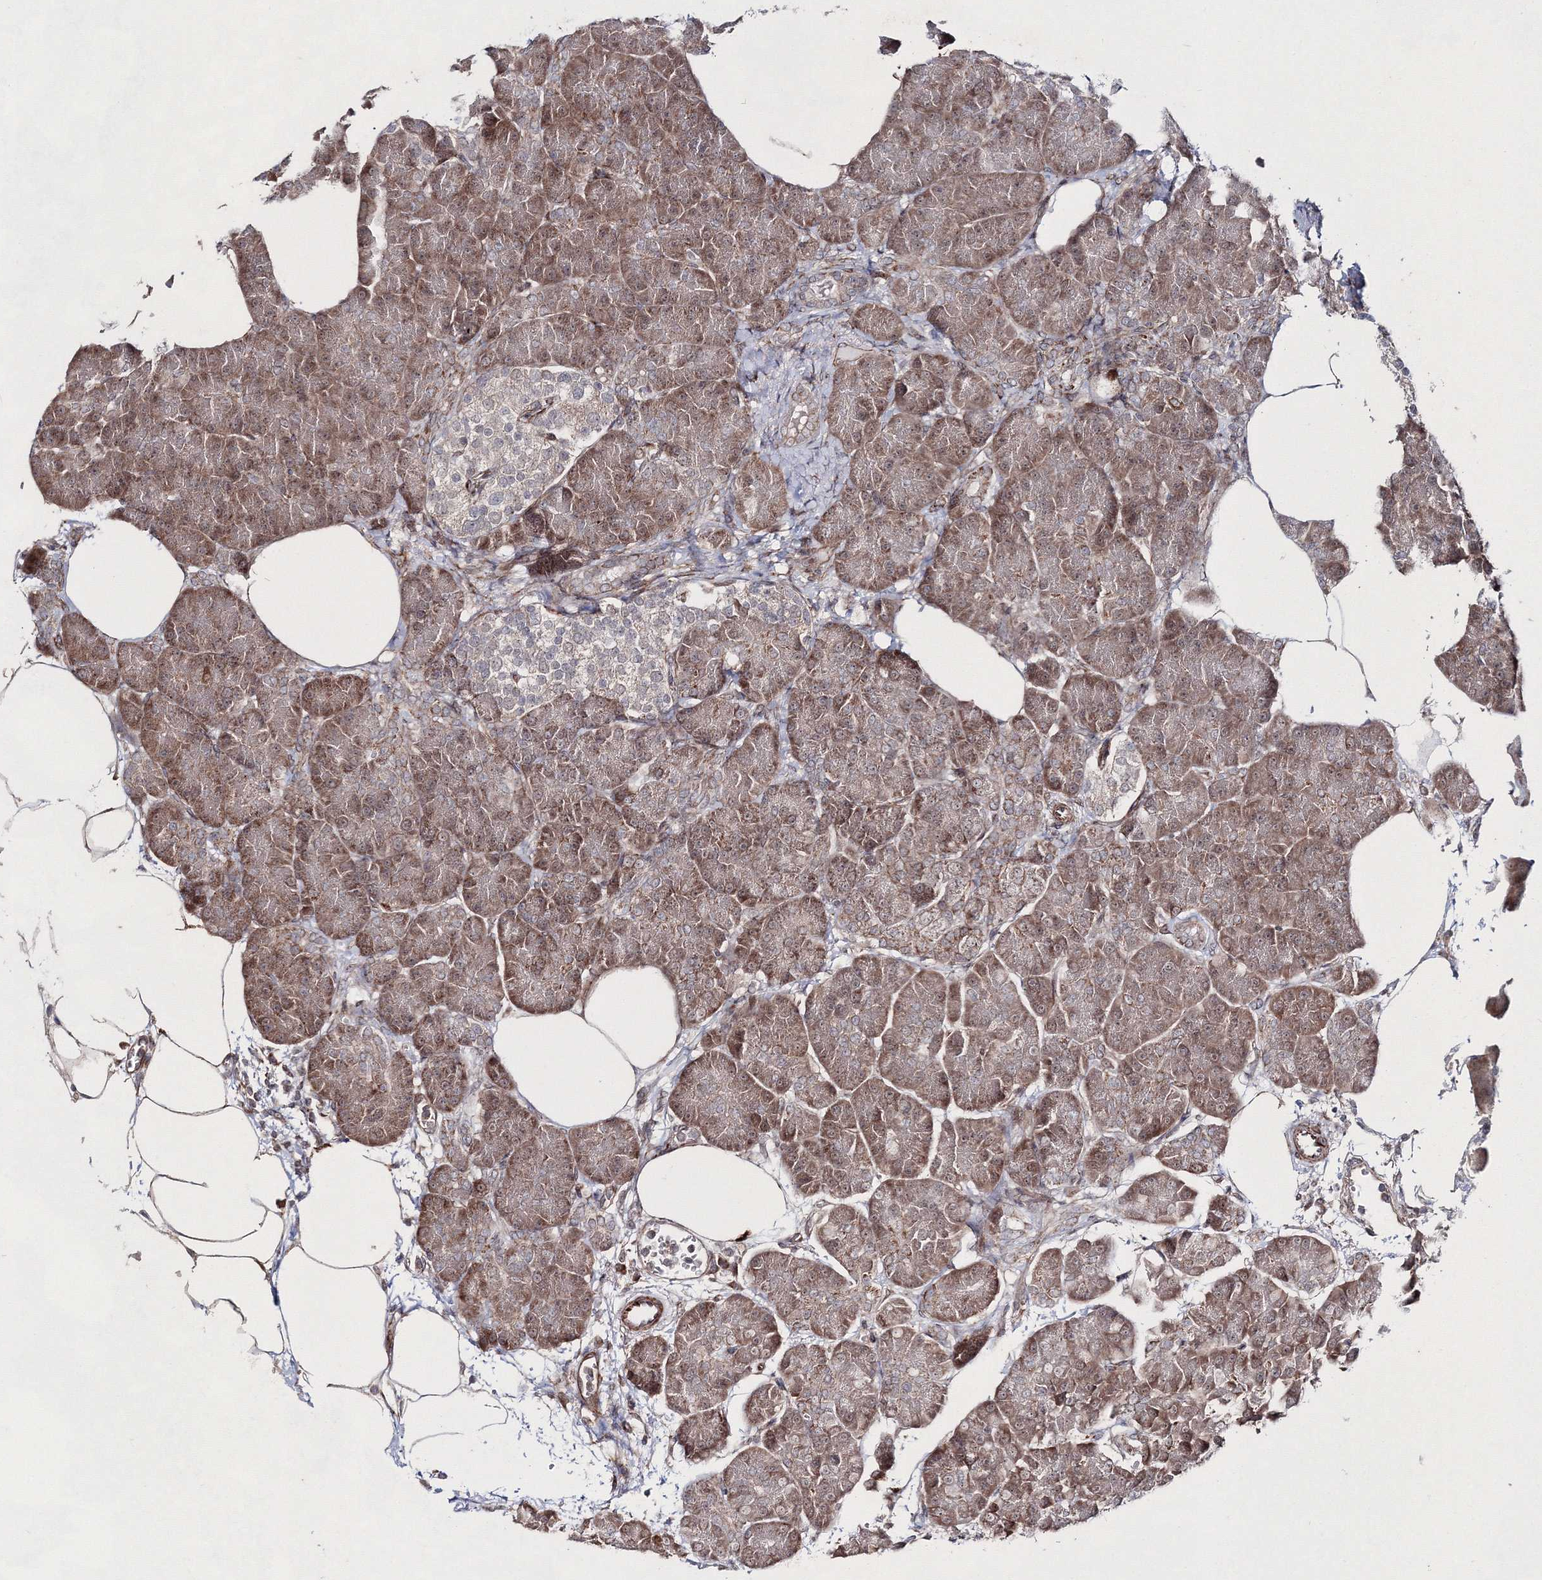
{"staining": {"intensity": "moderate", "quantity": "25%-75%", "location": "cytoplasmic/membranous,nuclear"}, "tissue": "pancreas", "cell_type": "Exocrine glandular cells", "image_type": "normal", "snomed": [{"axis": "morphology", "description": "Normal tissue, NOS"}, {"axis": "topography", "description": "Pancreas"}], "caption": "Immunohistochemistry (IHC) histopathology image of normal pancreas: human pancreas stained using IHC reveals medium levels of moderate protein expression localized specifically in the cytoplasmic/membranous,nuclear of exocrine glandular cells, appearing as a cytoplasmic/membranous,nuclear brown color.", "gene": "SNIP1", "patient": {"sex": "female", "age": 70}}